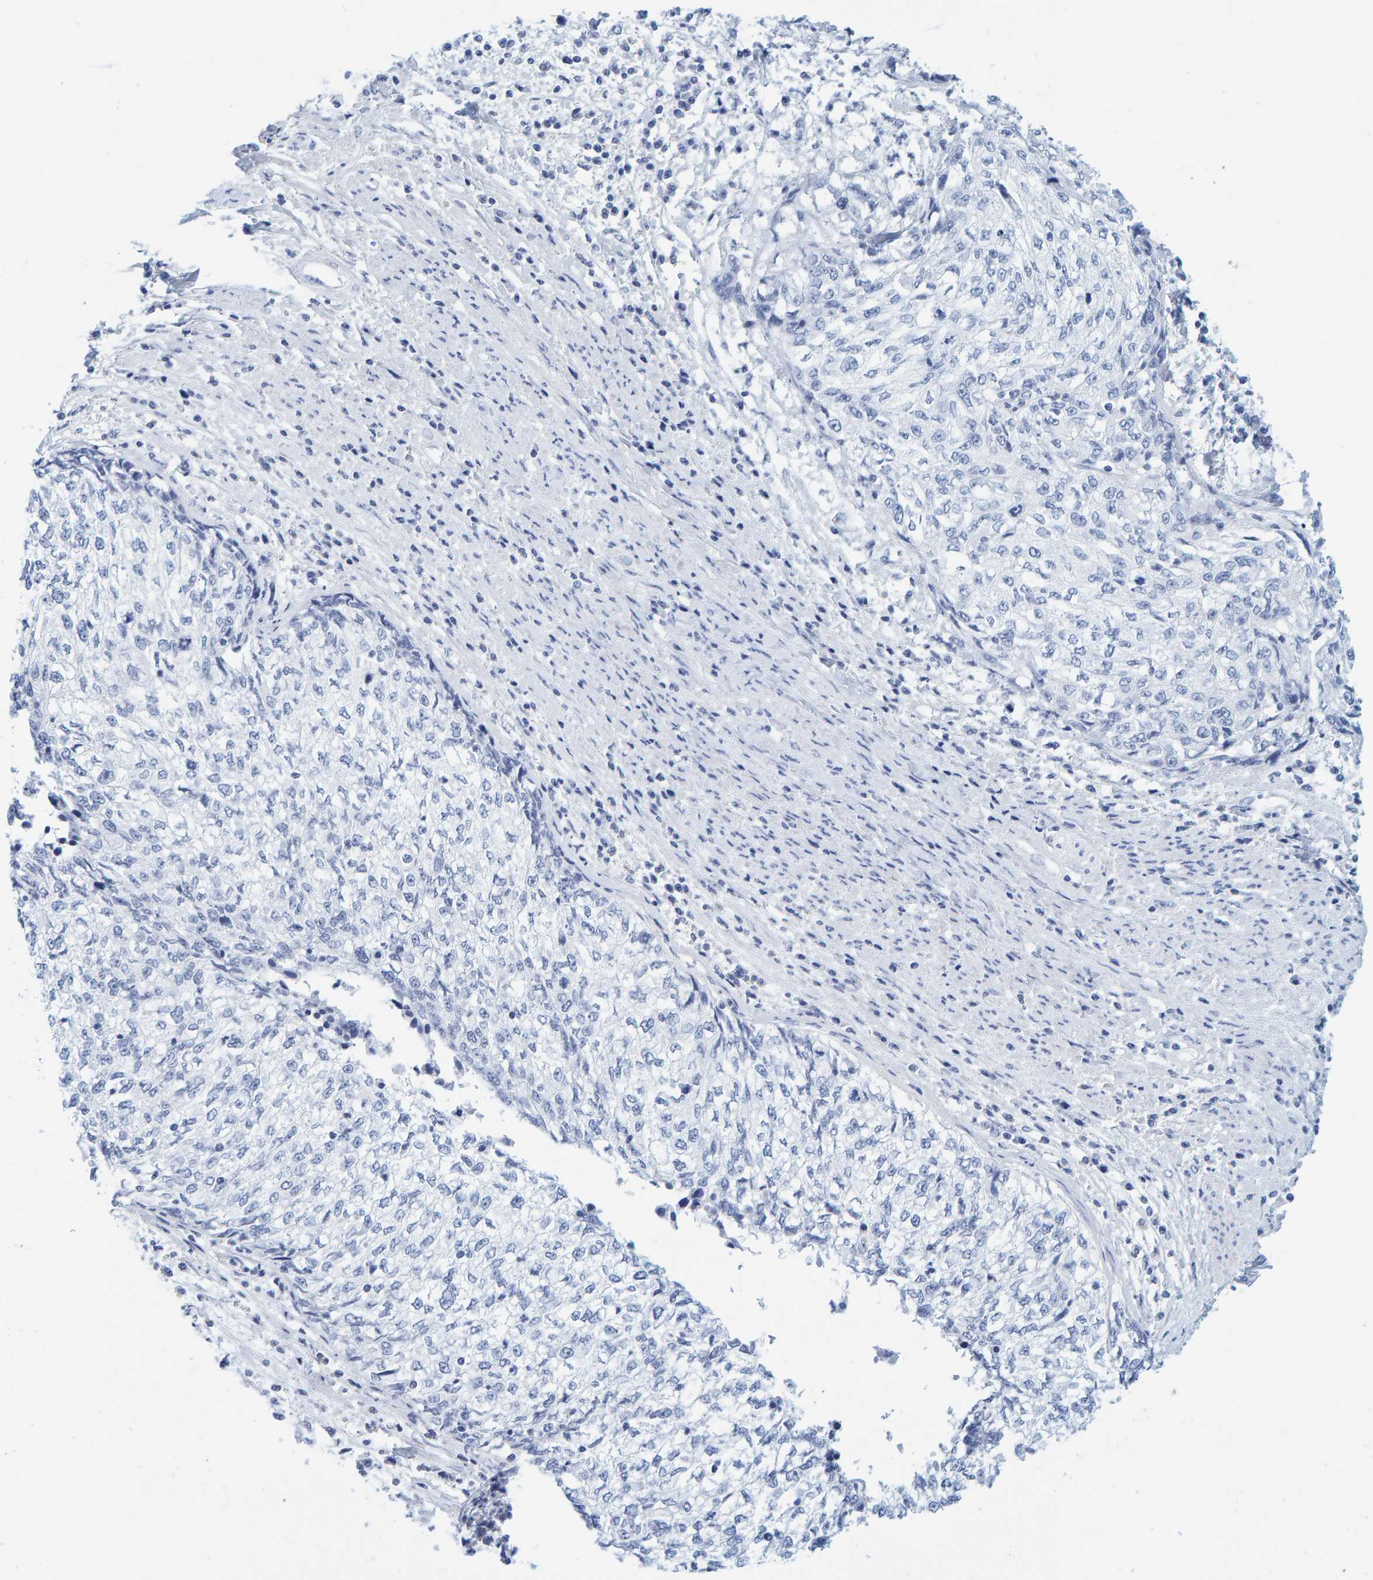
{"staining": {"intensity": "negative", "quantity": "none", "location": "none"}, "tissue": "cervical cancer", "cell_type": "Tumor cells", "image_type": "cancer", "snomed": [{"axis": "morphology", "description": "Squamous cell carcinoma, NOS"}, {"axis": "topography", "description": "Cervix"}], "caption": "Immunohistochemistry of cervical cancer (squamous cell carcinoma) demonstrates no expression in tumor cells. The staining is performed using DAB brown chromogen with nuclei counter-stained in using hematoxylin.", "gene": "SFTPC", "patient": {"sex": "female", "age": 57}}